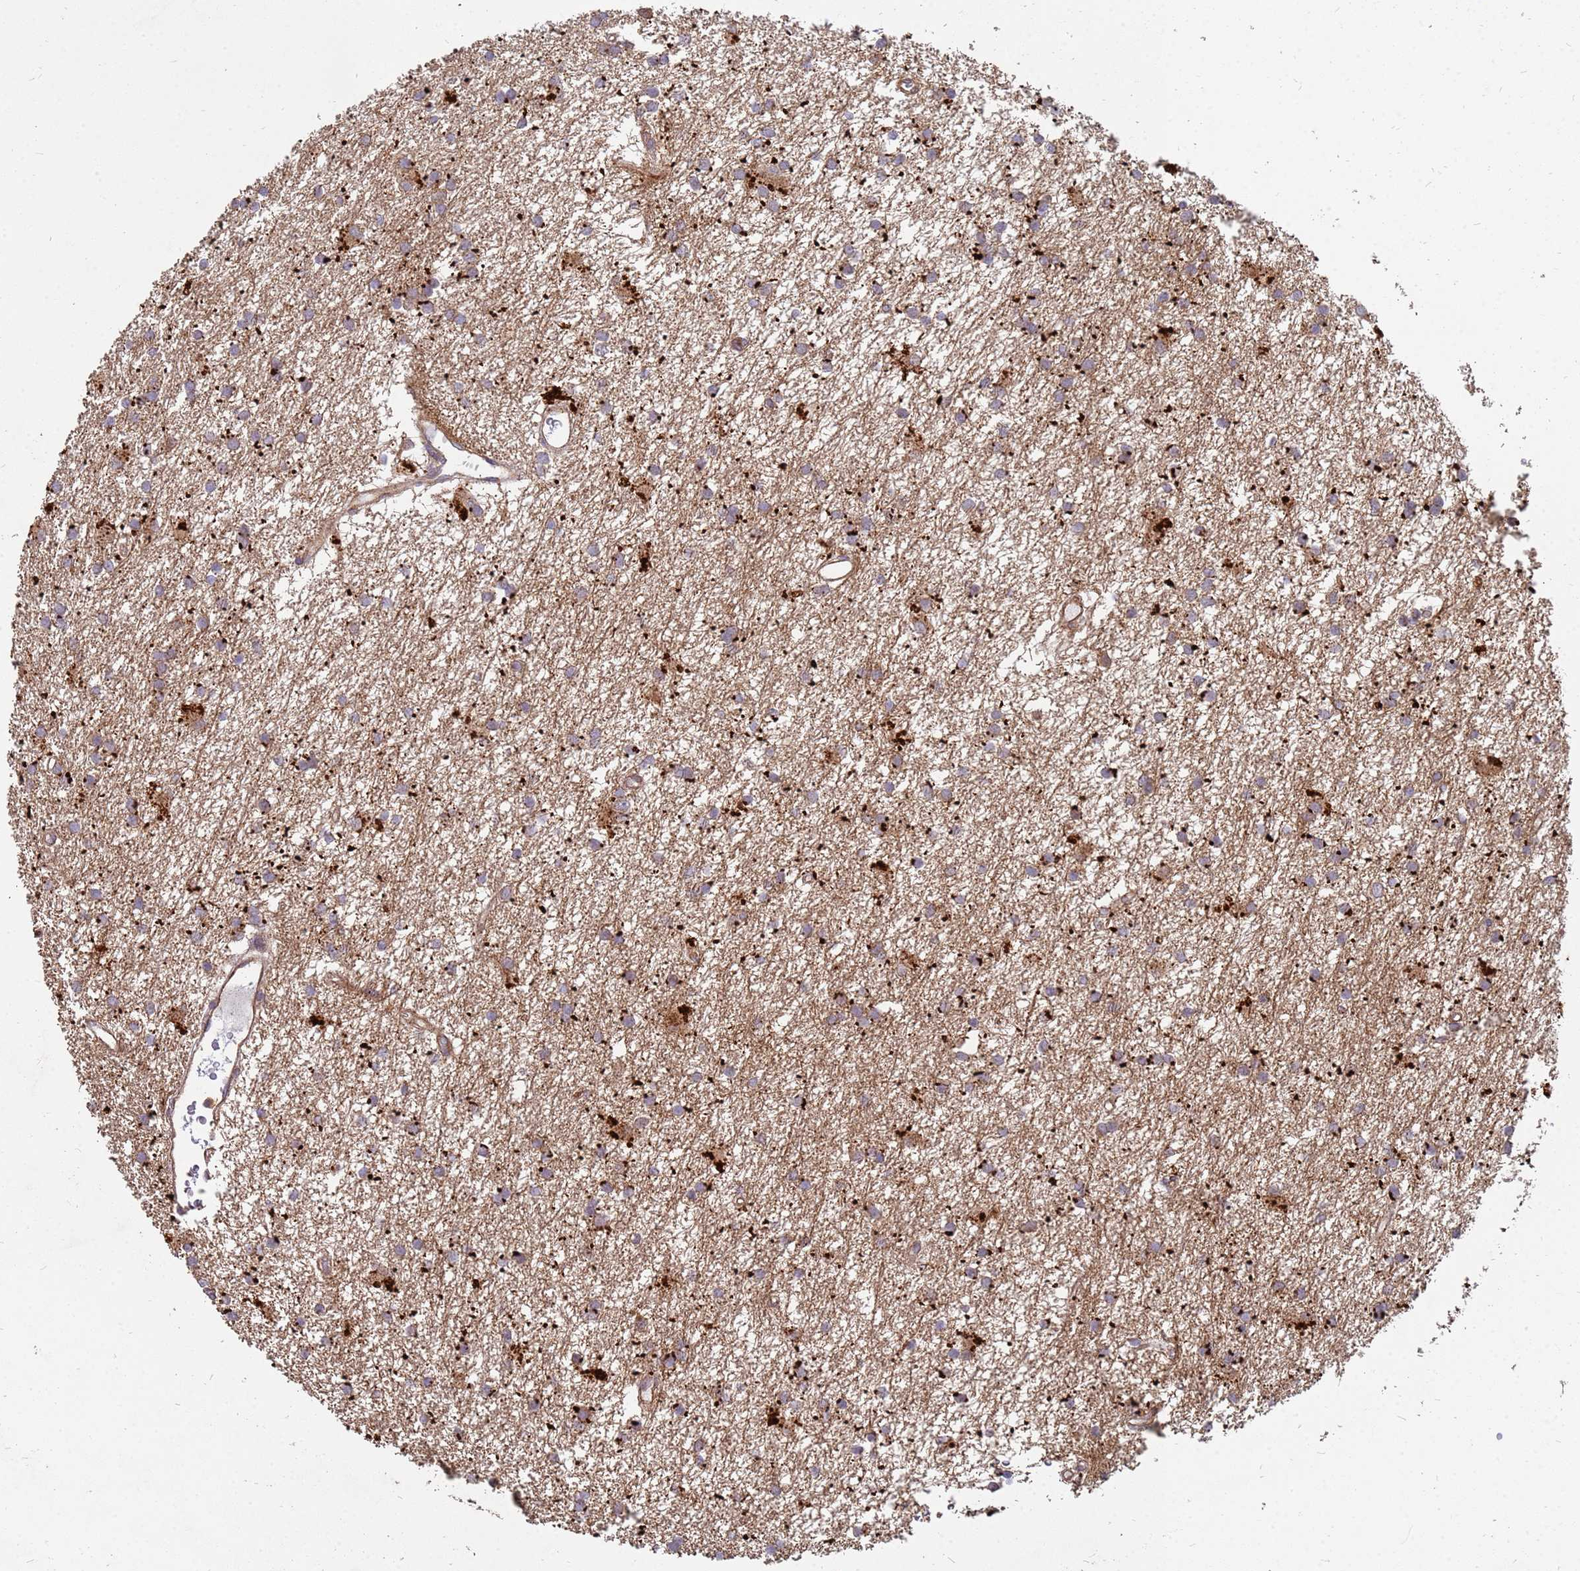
{"staining": {"intensity": "weak", "quantity": ">75%", "location": "cytoplasmic/membranous"}, "tissue": "glioma", "cell_type": "Tumor cells", "image_type": "cancer", "snomed": [{"axis": "morphology", "description": "Glioma, malignant, High grade"}, {"axis": "topography", "description": "Brain"}], "caption": "Human high-grade glioma (malignant) stained for a protein (brown) demonstrates weak cytoplasmic/membranous positive positivity in about >75% of tumor cells.", "gene": "CDC34", "patient": {"sex": "male", "age": 77}}